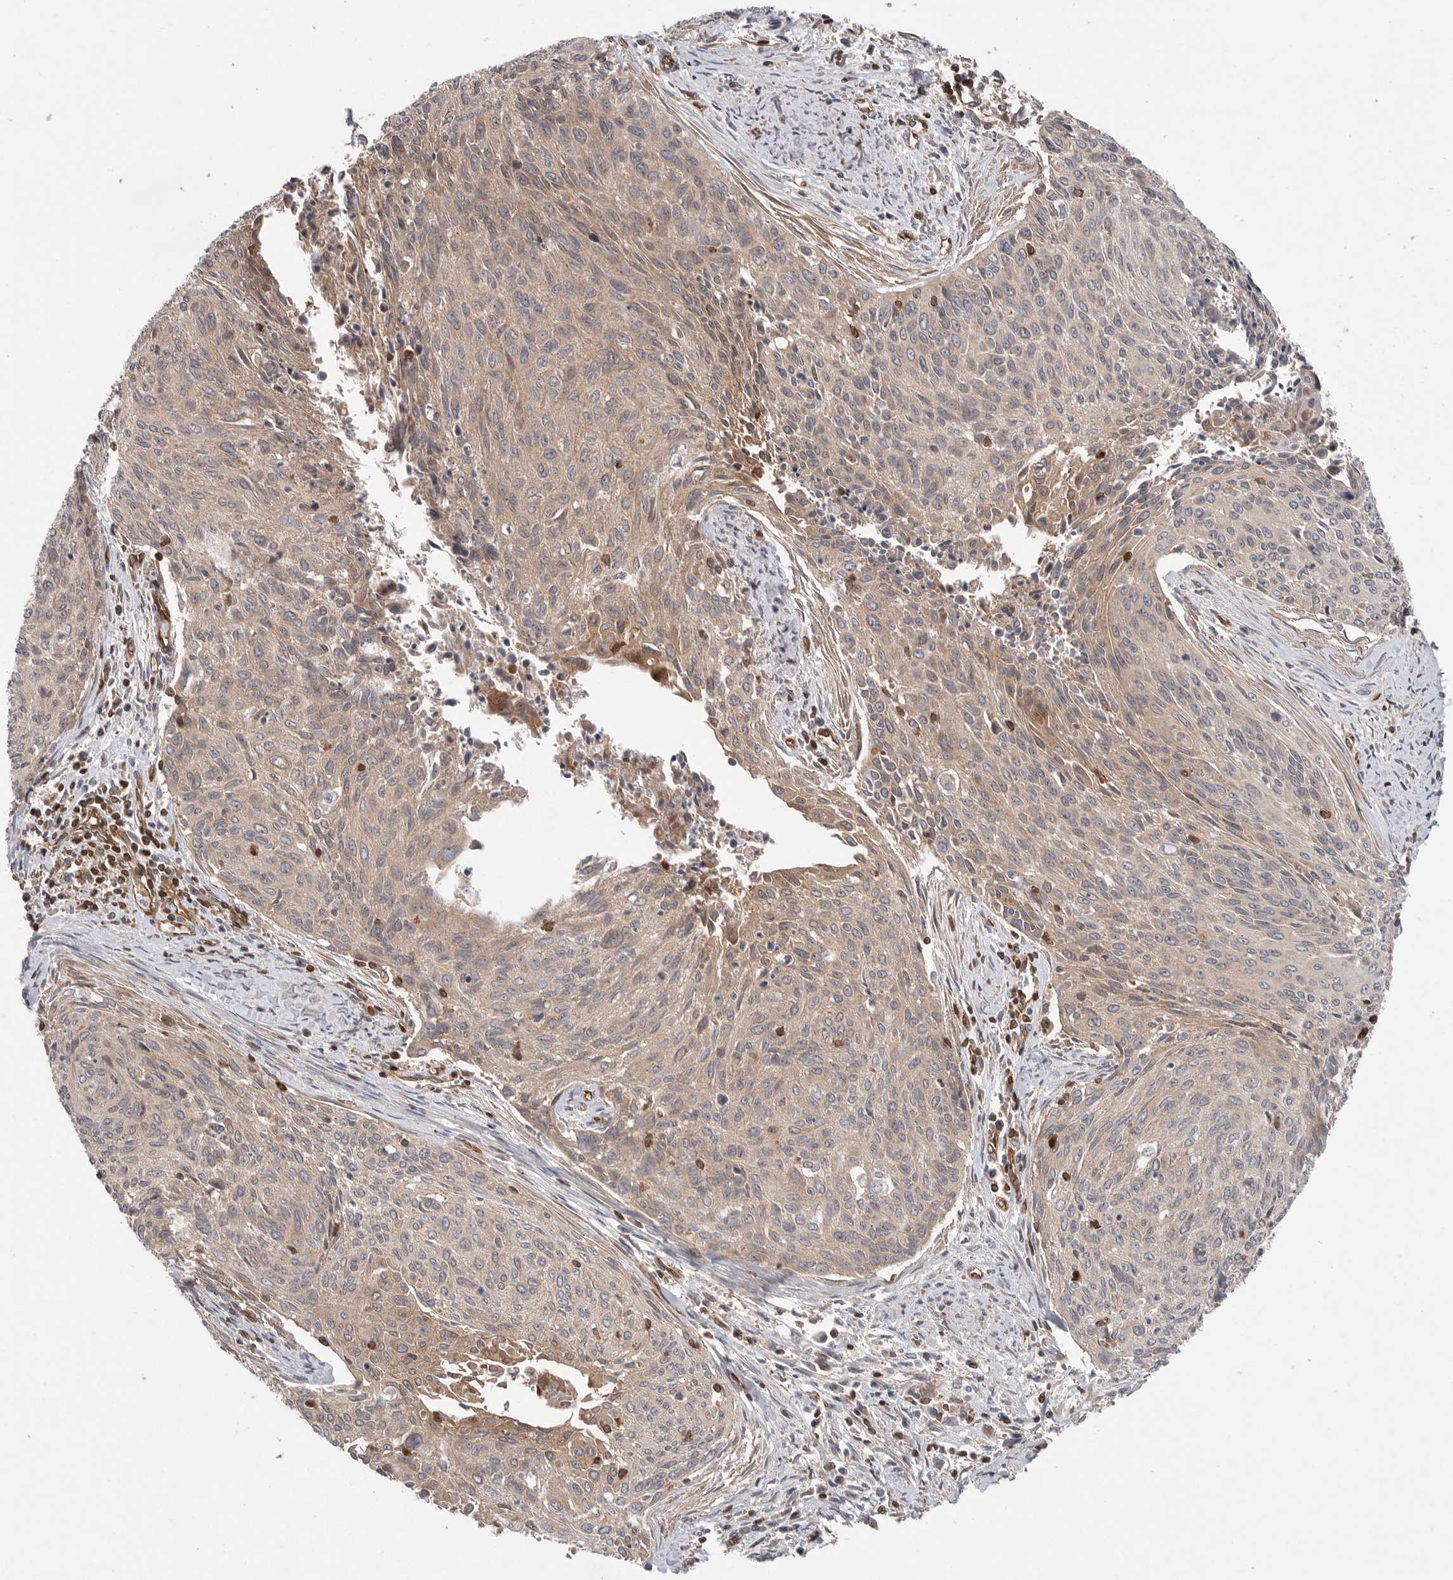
{"staining": {"intensity": "weak", "quantity": "25%-75%", "location": "cytoplasmic/membranous"}, "tissue": "cervical cancer", "cell_type": "Tumor cells", "image_type": "cancer", "snomed": [{"axis": "morphology", "description": "Squamous cell carcinoma, NOS"}, {"axis": "topography", "description": "Cervix"}], "caption": "High-power microscopy captured an IHC photomicrograph of cervical squamous cell carcinoma, revealing weak cytoplasmic/membranous expression in about 25%-75% of tumor cells.", "gene": "PRKCH", "patient": {"sex": "female", "age": 55}}